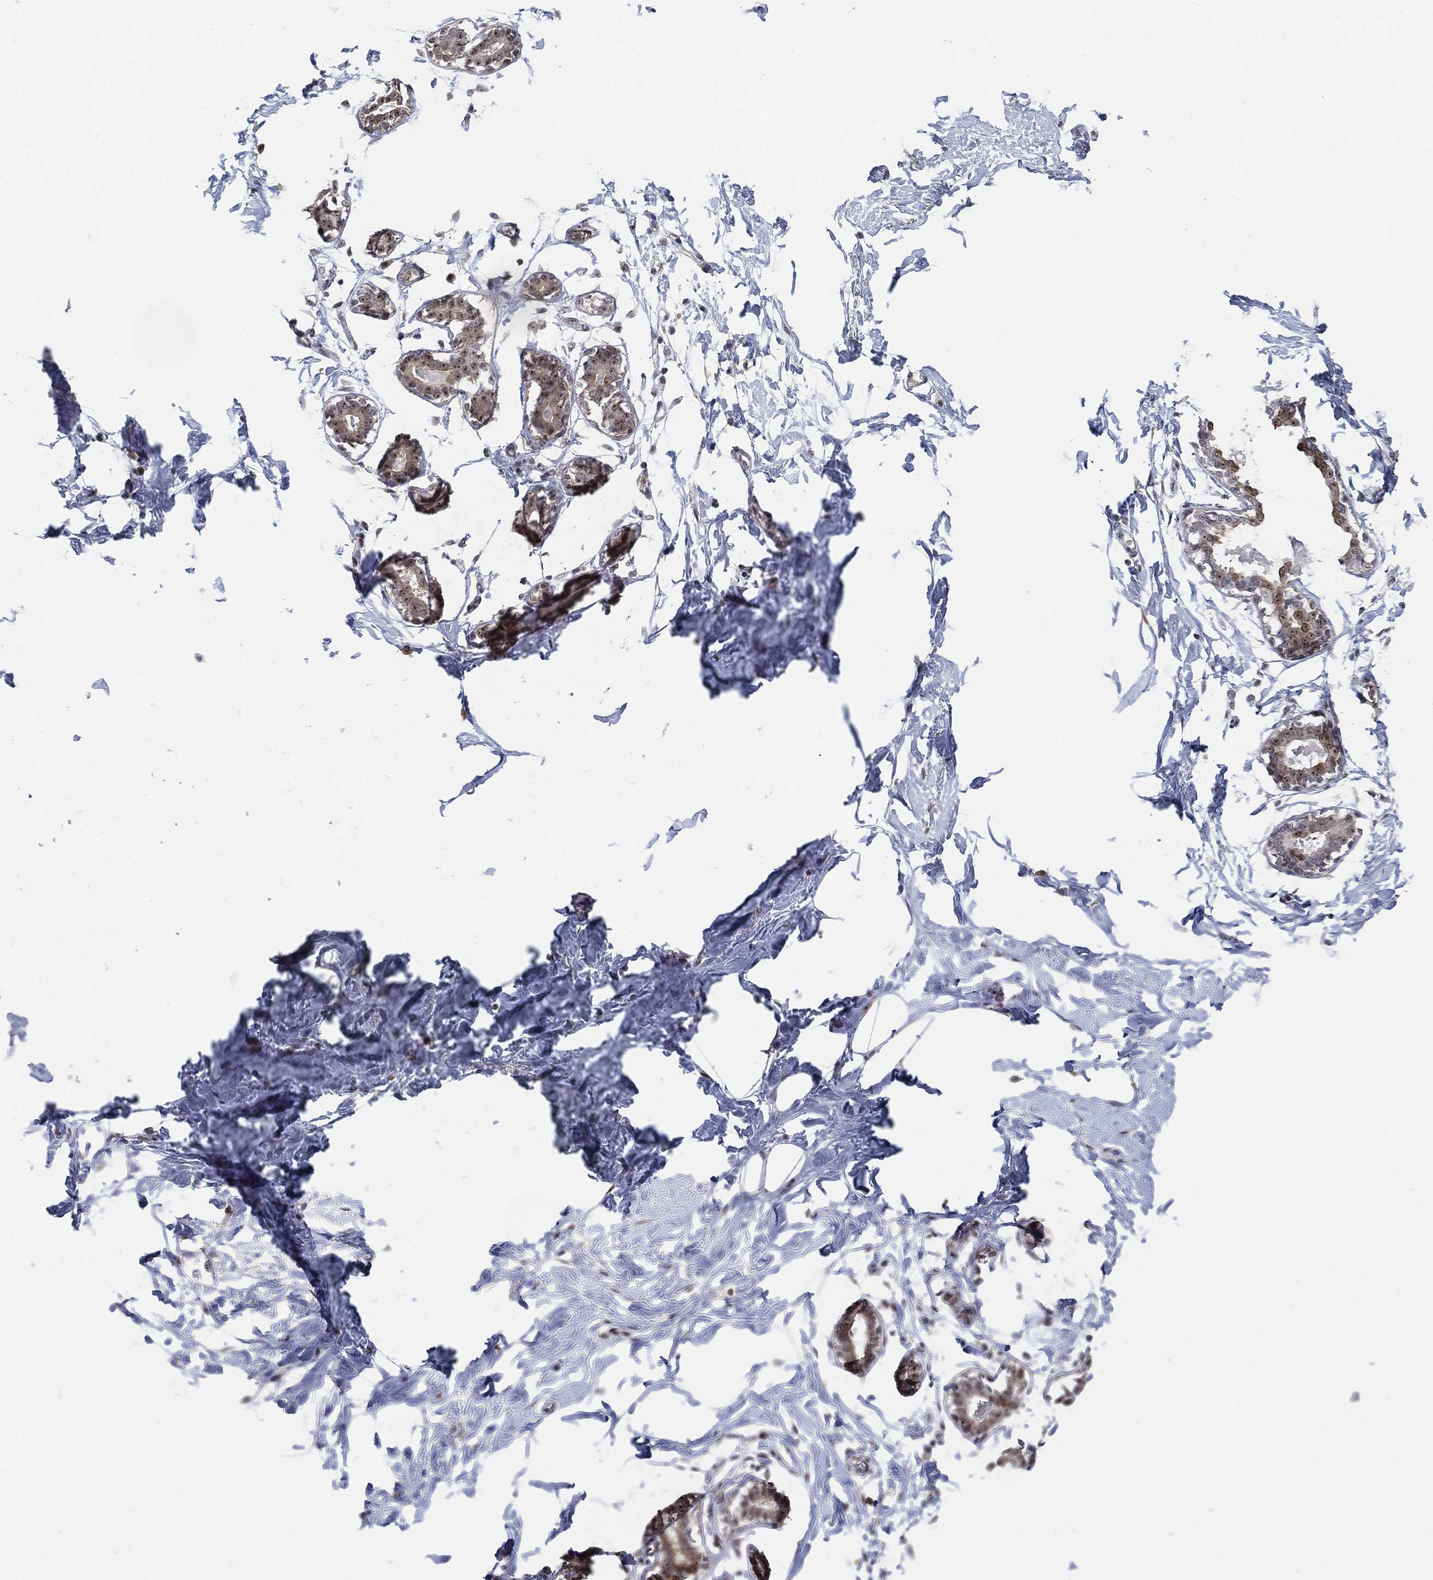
{"staining": {"intensity": "negative", "quantity": "none", "location": "none"}, "tissue": "breast", "cell_type": "Adipocytes", "image_type": "normal", "snomed": [{"axis": "morphology", "description": "Normal tissue, NOS"}, {"axis": "morphology", "description": "Lobular carcinoma, in situ"}, {"axis": "topography", "description": "Breast"}], "caption": "DAB immunohistochemical staining of benign human breast shows no significant expression in adipocytes.", "gene": "PPP1R16B", "patient": {"sex": "female", "age": 35}}